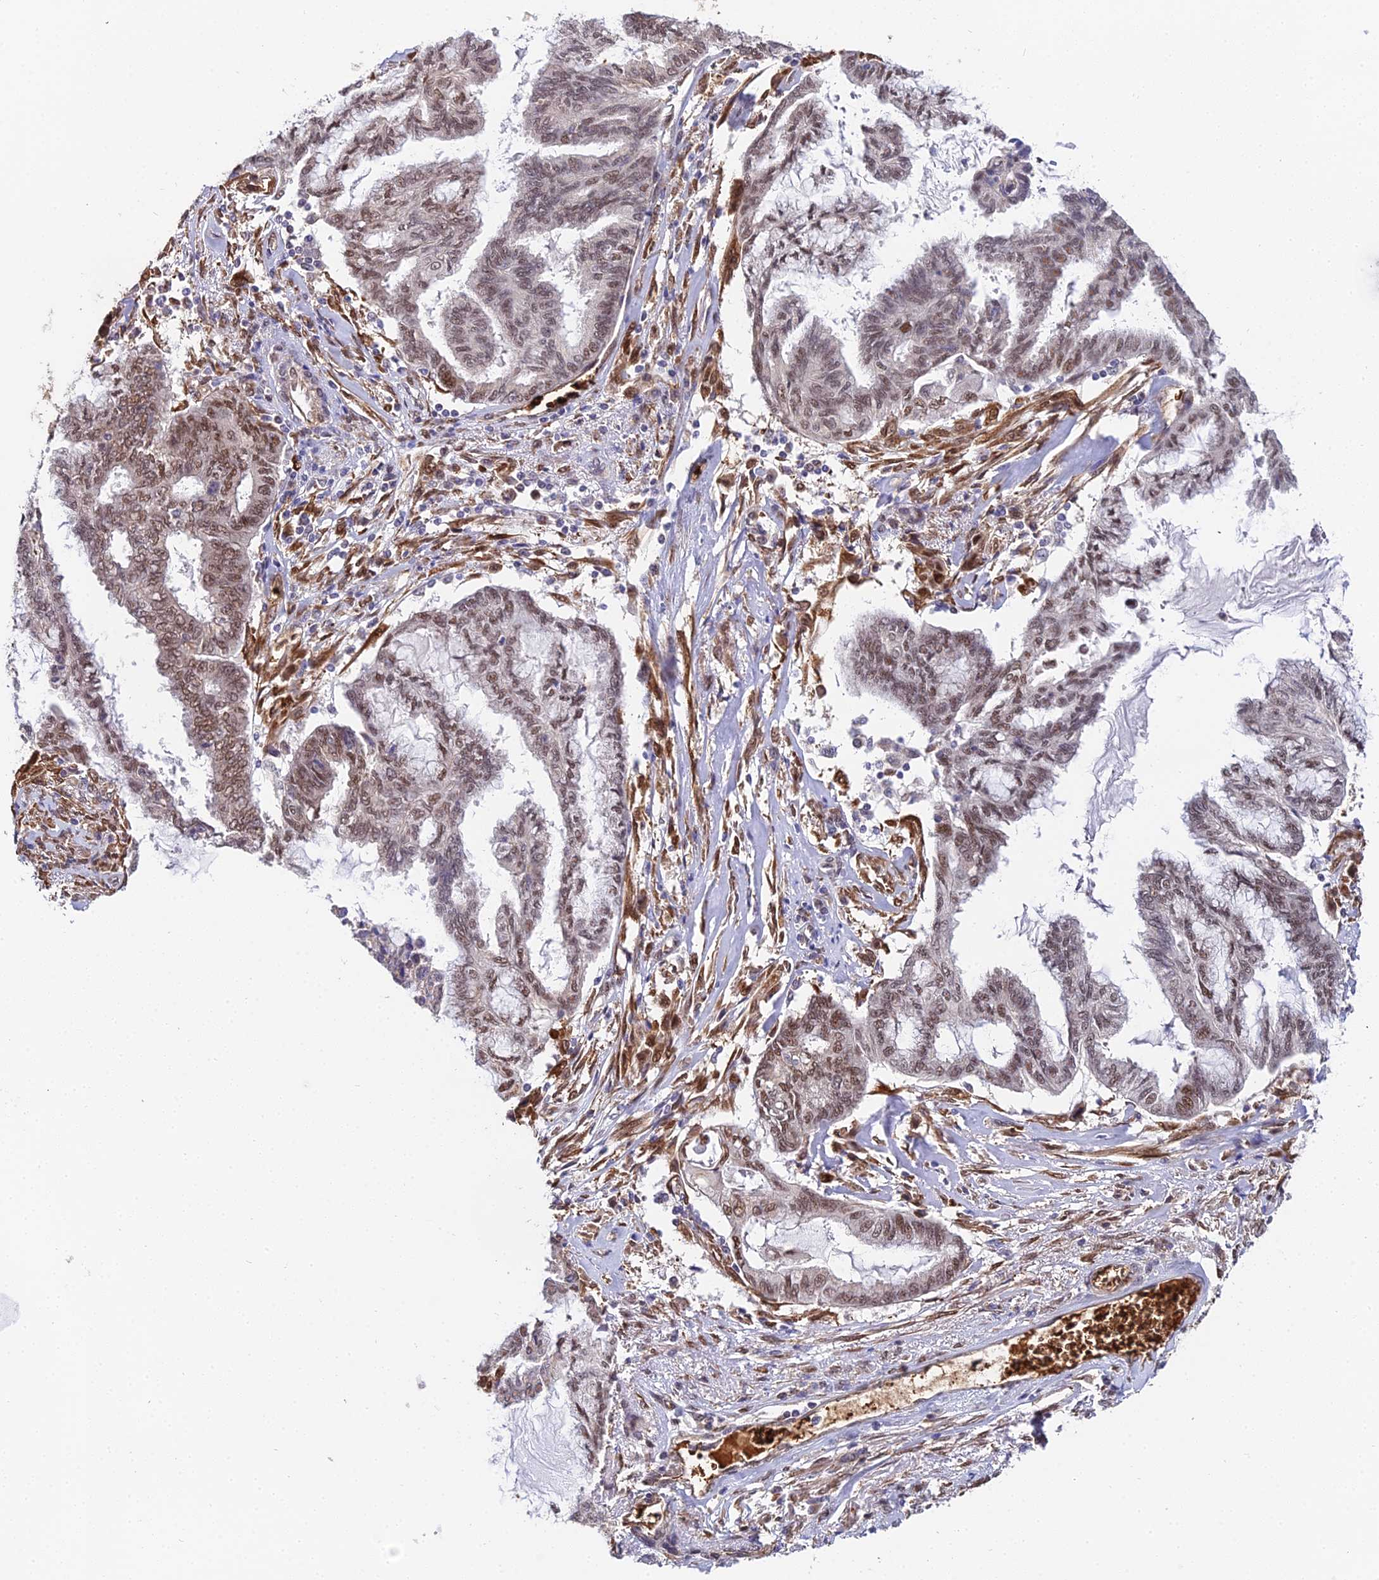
{"staining": {"intensity": "weak", "quantity": ">75%", "location": "nuclear"}, "tissue": "endometrial cancer", "cell_type": "Tumor cells", "image_type": "cancer", "snomed": [{"axis": "morphology", "description": "Adenocarcinoma, NOS"}, {"axis": "topography", "description": "Endometrium"}], "caption": "A high-resolution micrograph shows immunohistochemistry (IHC) staining of endometrial cancer, which demonstrates weak nuclear staining in about >75% of tumor cells.", "gene": "BCL9", "patient": {"sex": "female", "age": 86}}